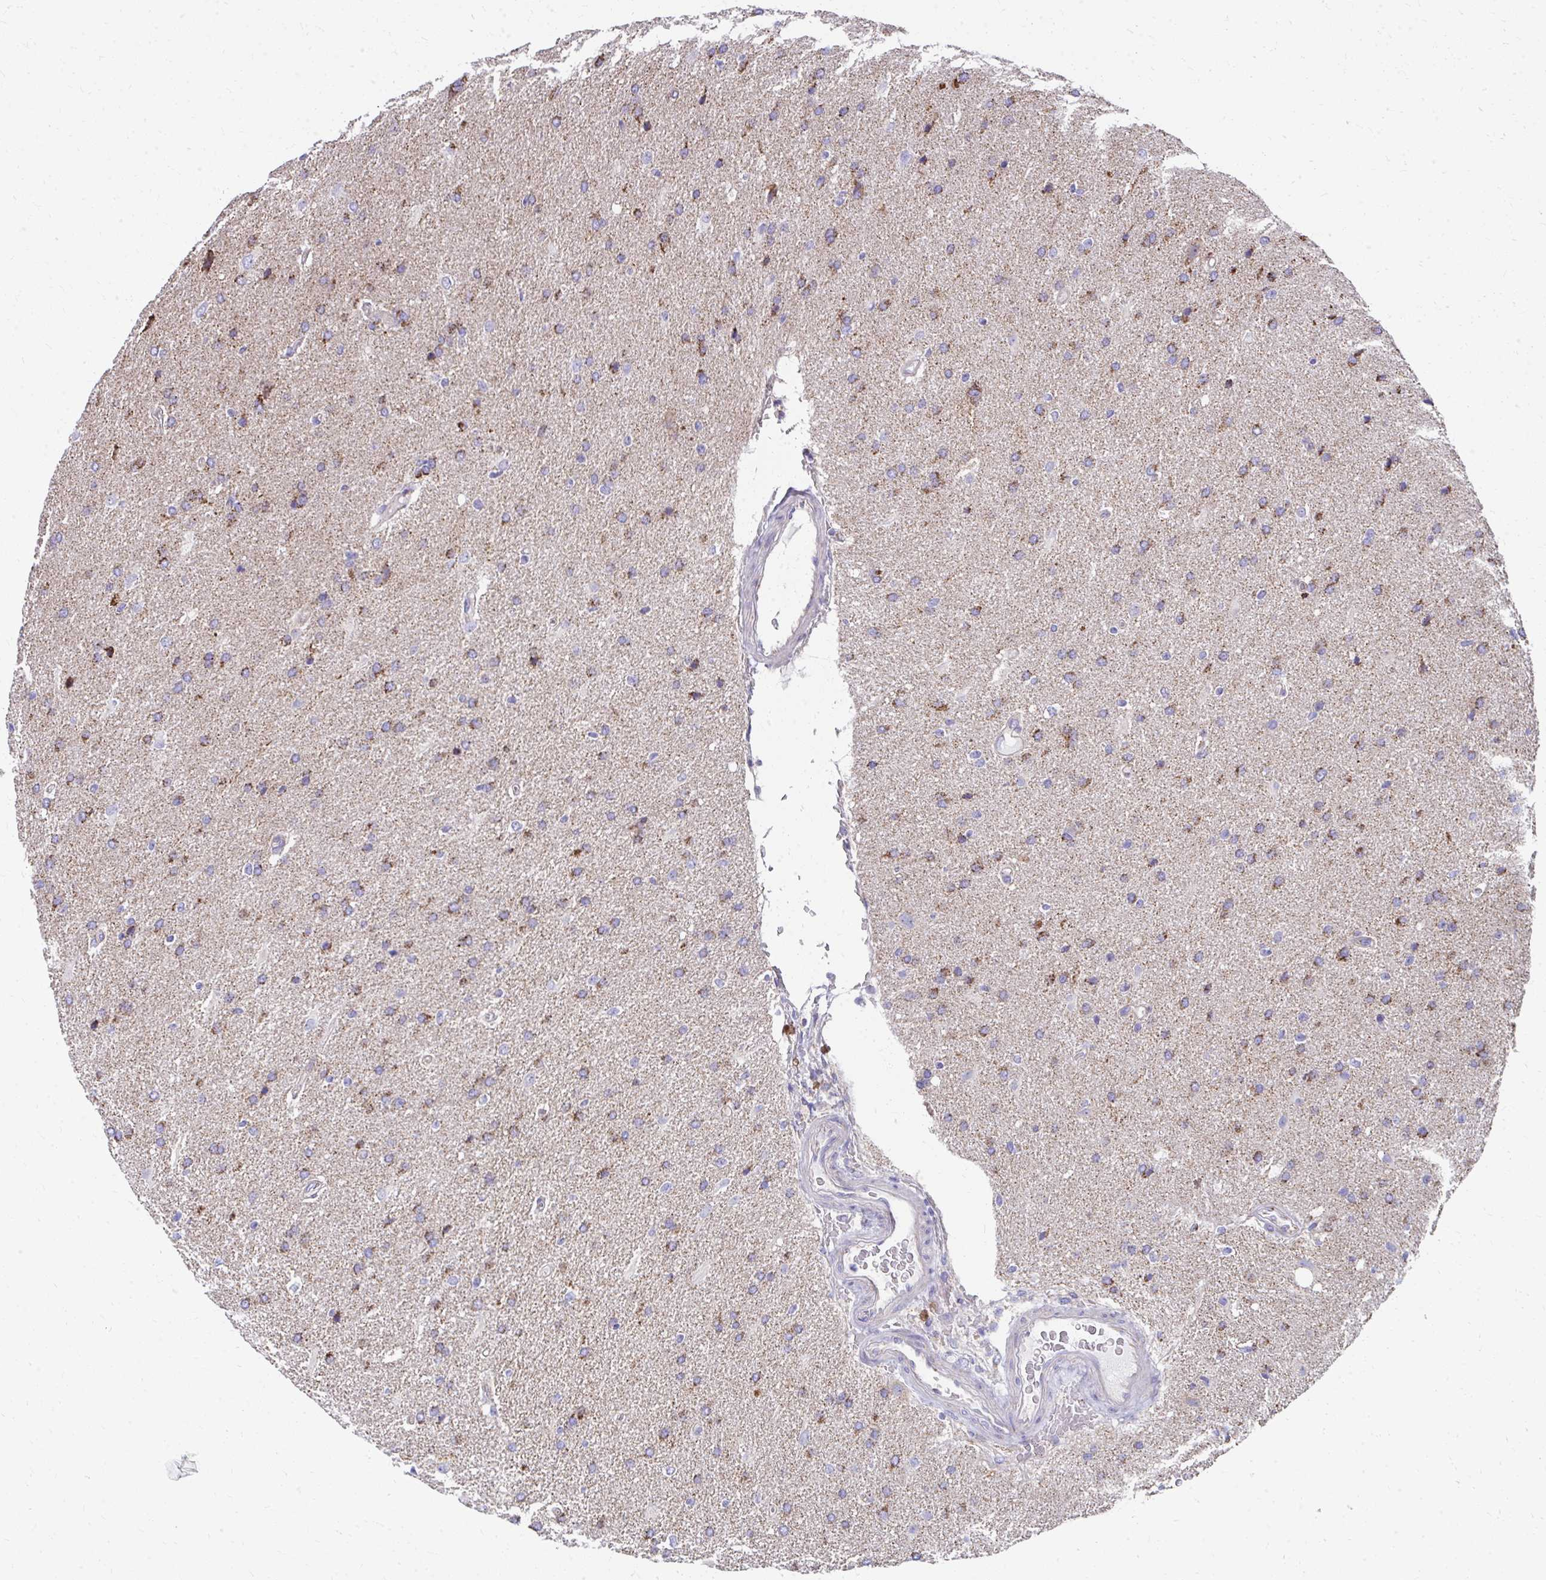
{"staining": {"intensity": "moderate", "quantity": ">75%", "location": "cytoplasmic/membranous"}, "tissue": "glioma", "cell_type": "Tumor cells", "image_type": "cancer", "snomed": [{"axis": "morphology", "description": "Glioma, malignant, High grade"}, {"axis": "topography", "description": "Brain"}], "caption": "This photomicrograph demonstrates glioma stained with immunohistochemistry (IHC) to label a protein in brown. The cytoplasmic/membranous of tumor cells show moderate positivity for the protein. Nuclei are counter-stained blue.", "gene": "IL37", "patient": {"sex": "male", "age": 56}}